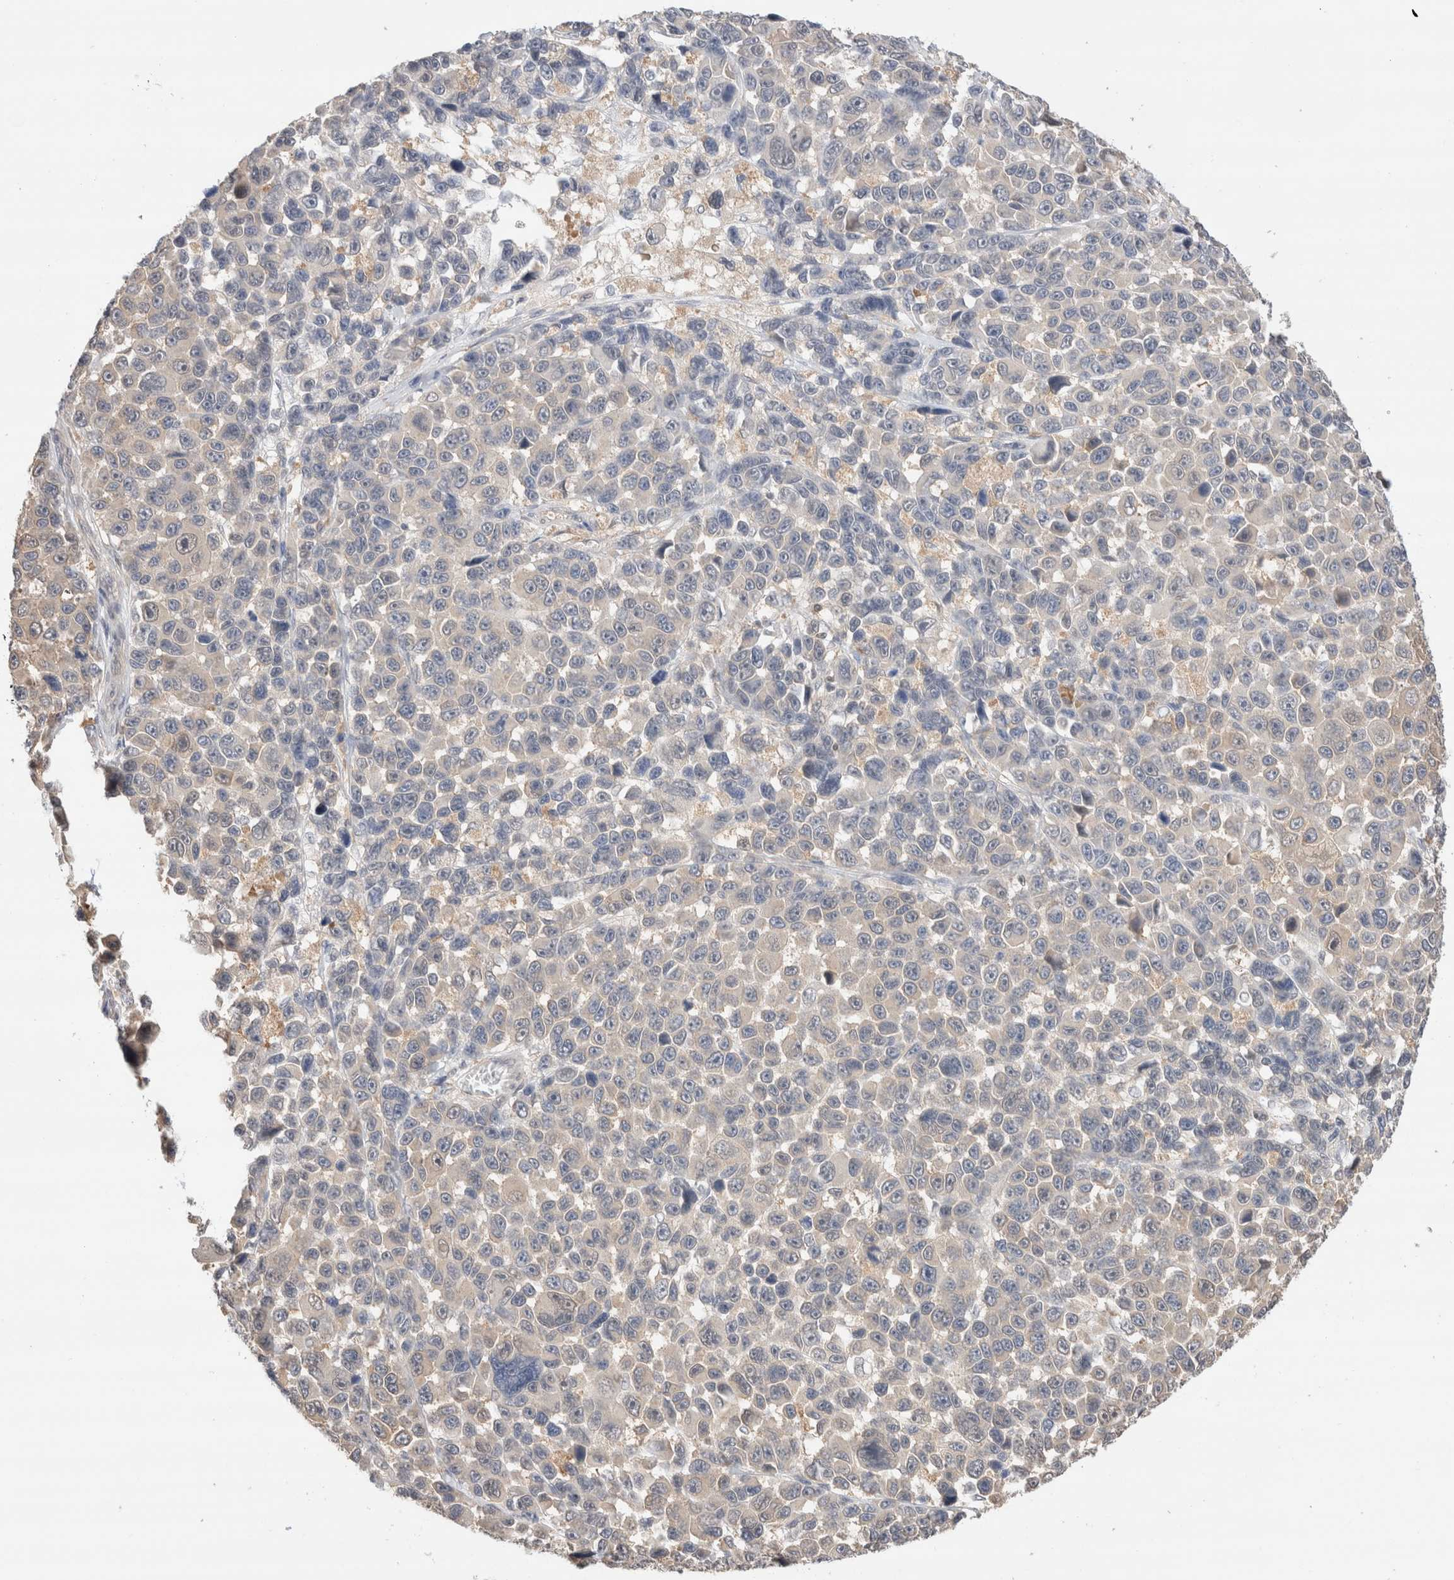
{"staining": {"intensity": "weak", "quantity": "25%-75%", "location": "cytoplasmic/membranous"}, "tissue": "melanoma", "cell_type": "Tumor cells", "image_type": "cancer", "snomed": [{"axis": "morphology", "description": "Malignant melanoma, NOS"}, {"axis": "topography", "description": "Skin"}], "caption": "Human malignant melanoma stained with a protein marker reveals weak staining in tumor cells.", "gene": "C17orf97", "patient": {"sex": "male", "age": 53}}